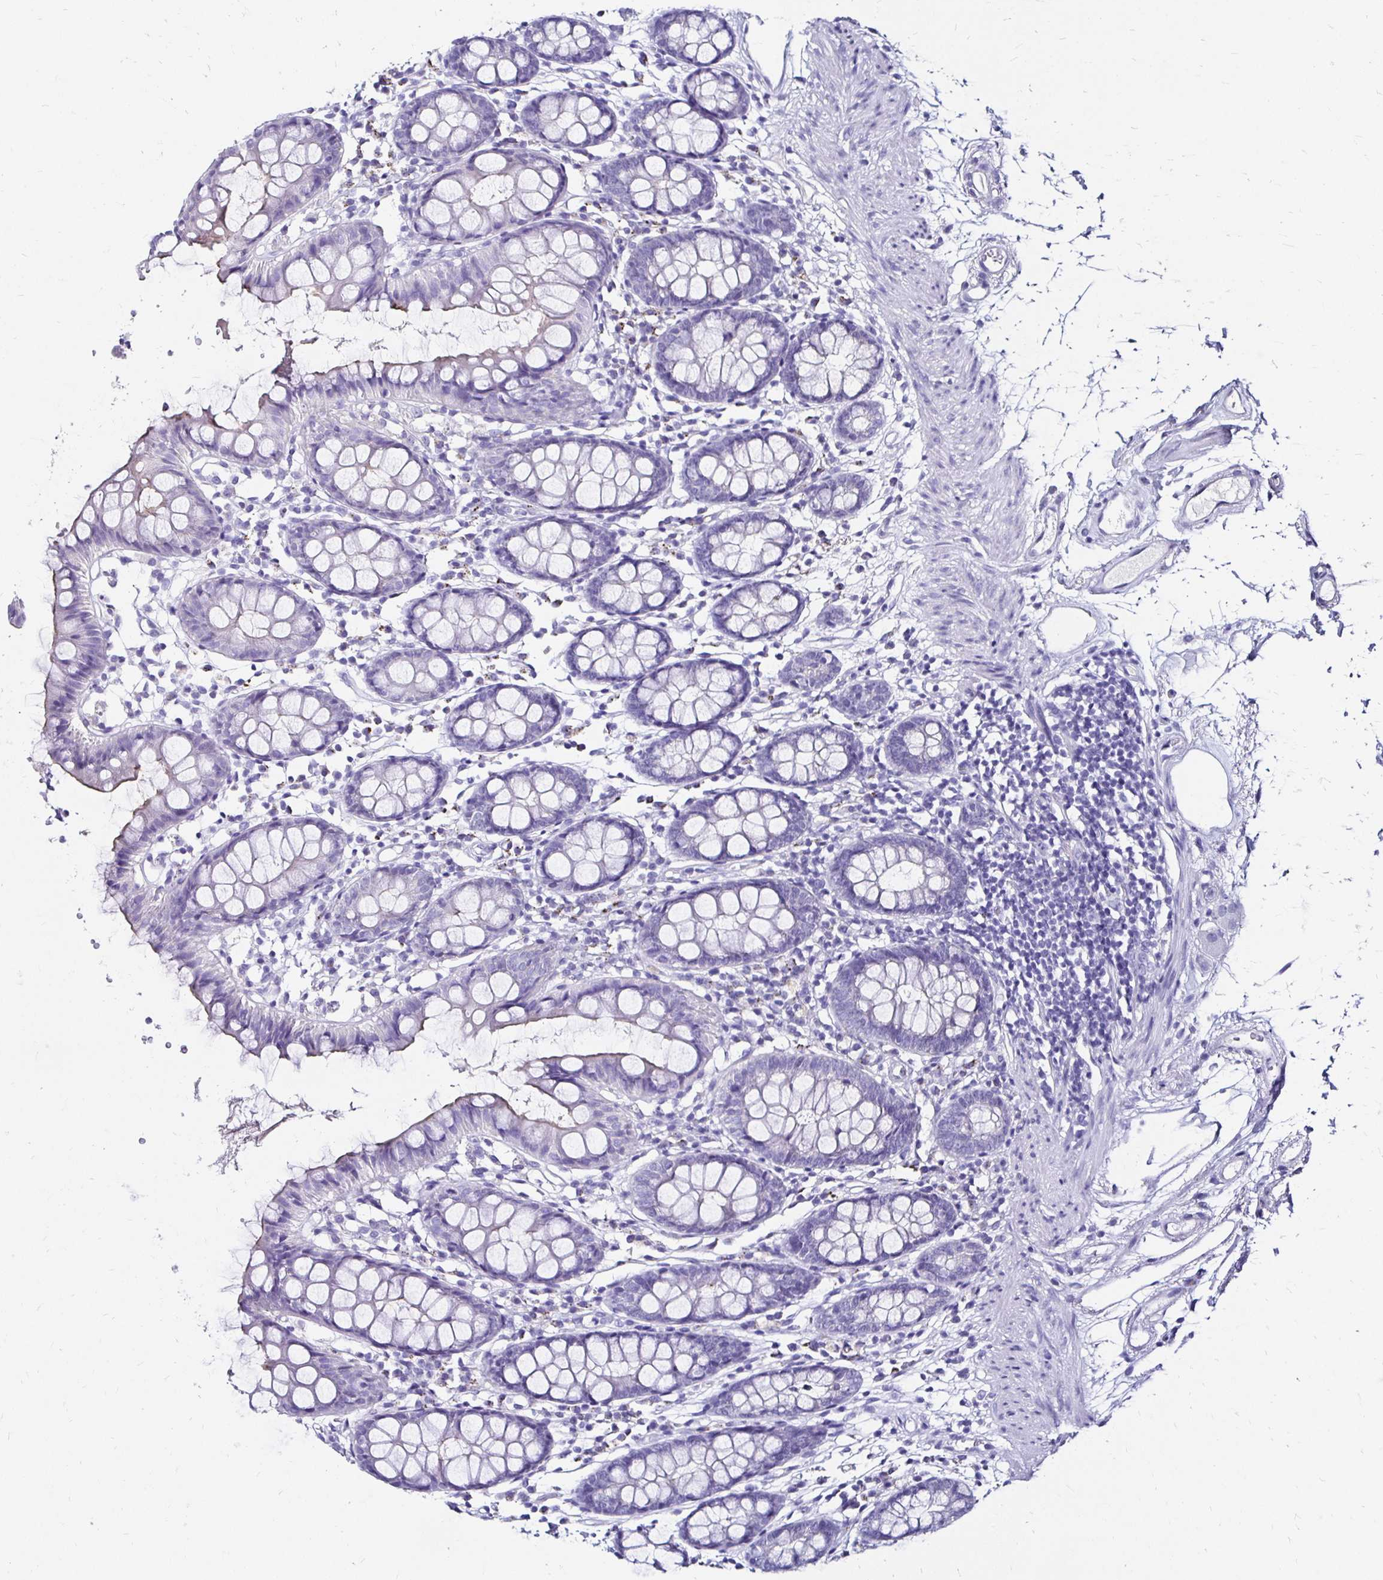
{"staining": {"intensity": "negative", "quantity": "none", "location": "none"}, "tissue": "colon", "cell_type": "Endothelial cells", "image_type": "normal", "snomed": [{"axis": "morphology", "description": "Normal tissue, NOS"}, {"axis": "topography", "description": "Colon"}], "caption": "High magnification brightfield microscopy of normal colon stained with DAB (brown) and counterstained with hematoxylin (blue): endothelial cells show no significant positivity. (IHC, brightfield microscopy, high magnification).", "gene": "KCNT1", "patient": {"sex": "female", "age": 84}}